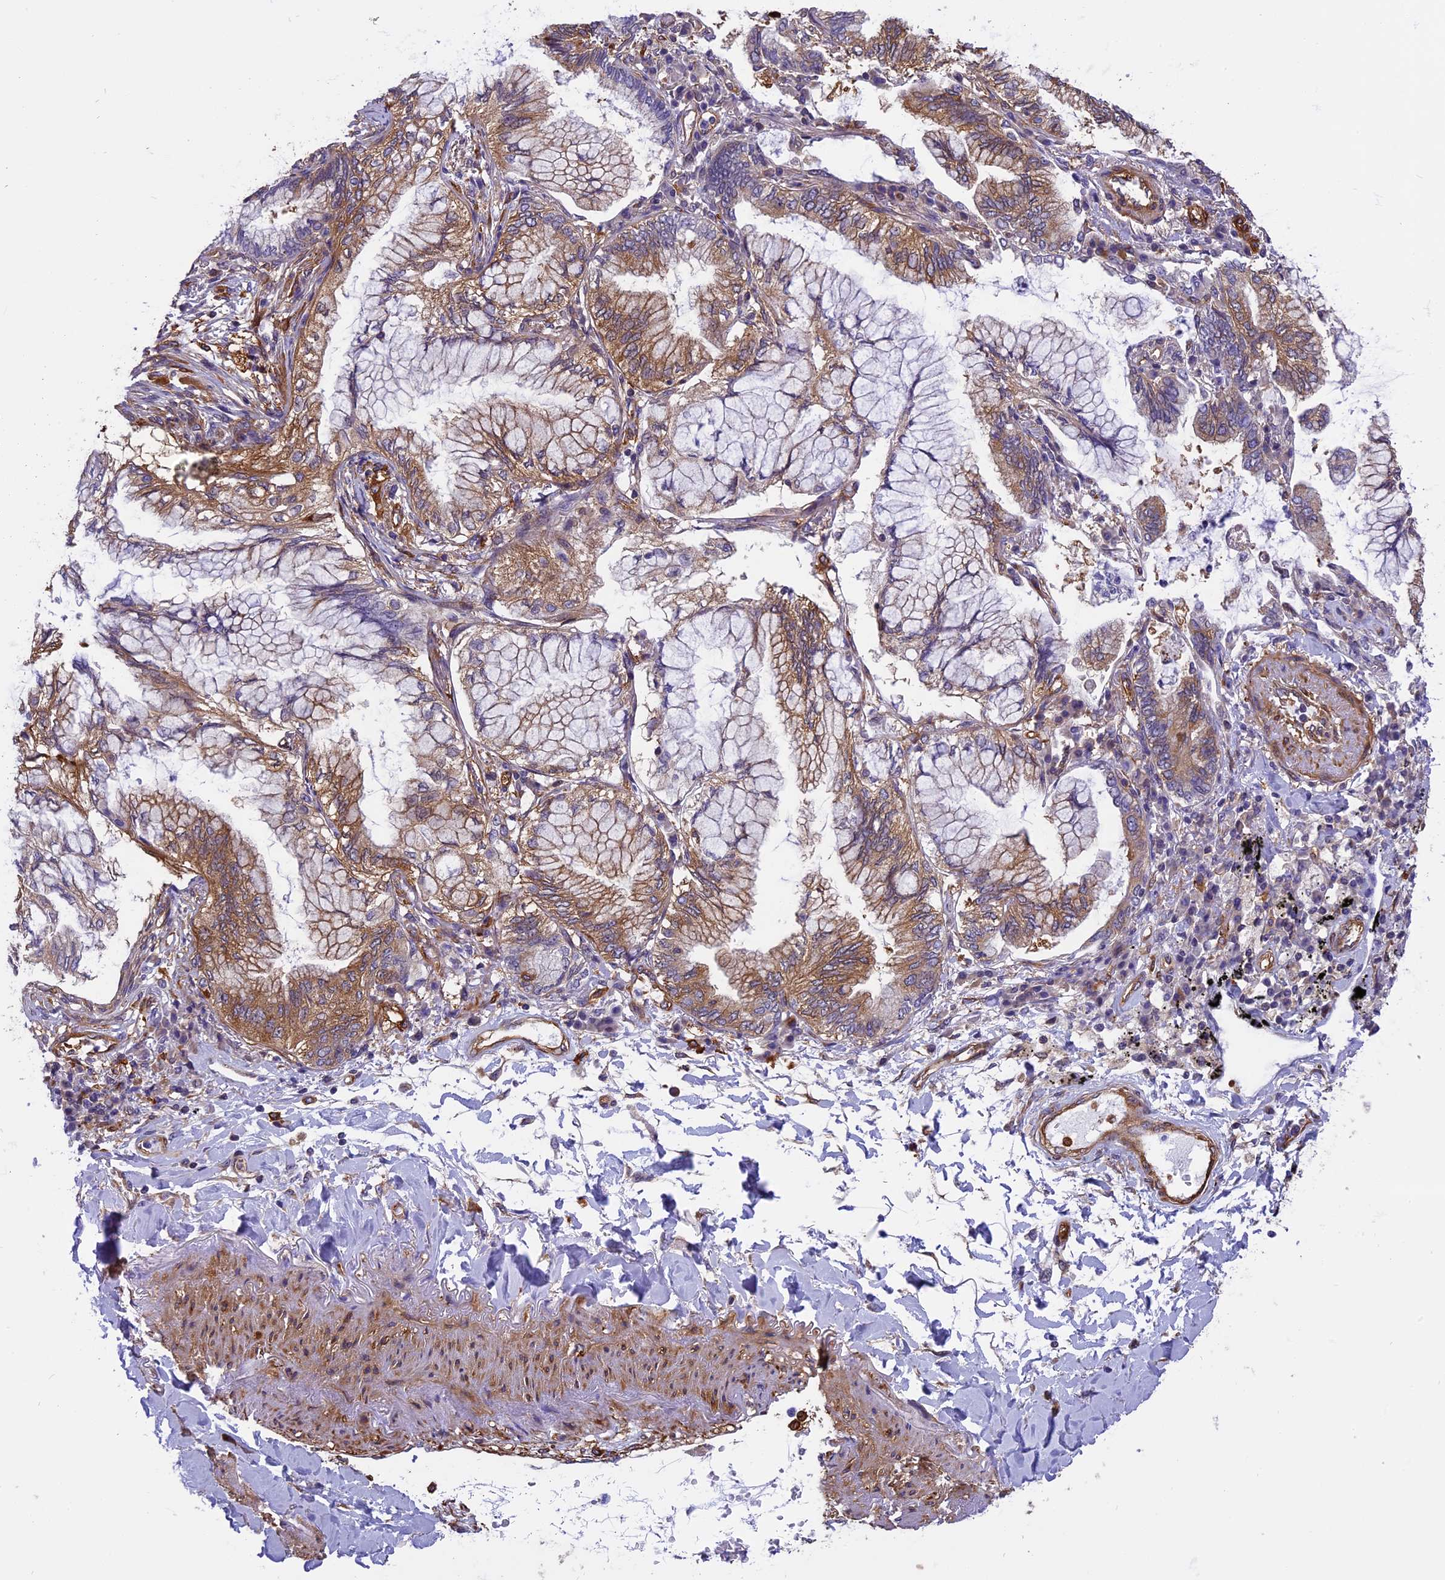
{"staining": {"intensity": "moderate", "quantity": ">75%", "location": "cytoplasmic/membranous"}, "tissue": "lung cancer", "cell_type": "Tumor cells", "image_type": "cancer", "snomed": [{"axis": "morphology", "description": "Adenocarcinoma, NOS"}, {"axis": "topography", "description": "Lung"}], "caption": "Immunohistochemistry (IHC) histopathology image of human lung adenocarcinoma stained for a protein (brown), which displays medium levels of moderate cytoplasmic/membranous staining in approximately >75% of tumor cells.", "gene": "EHBP1L1", "patient": {"sex": "female", "age": 70}}